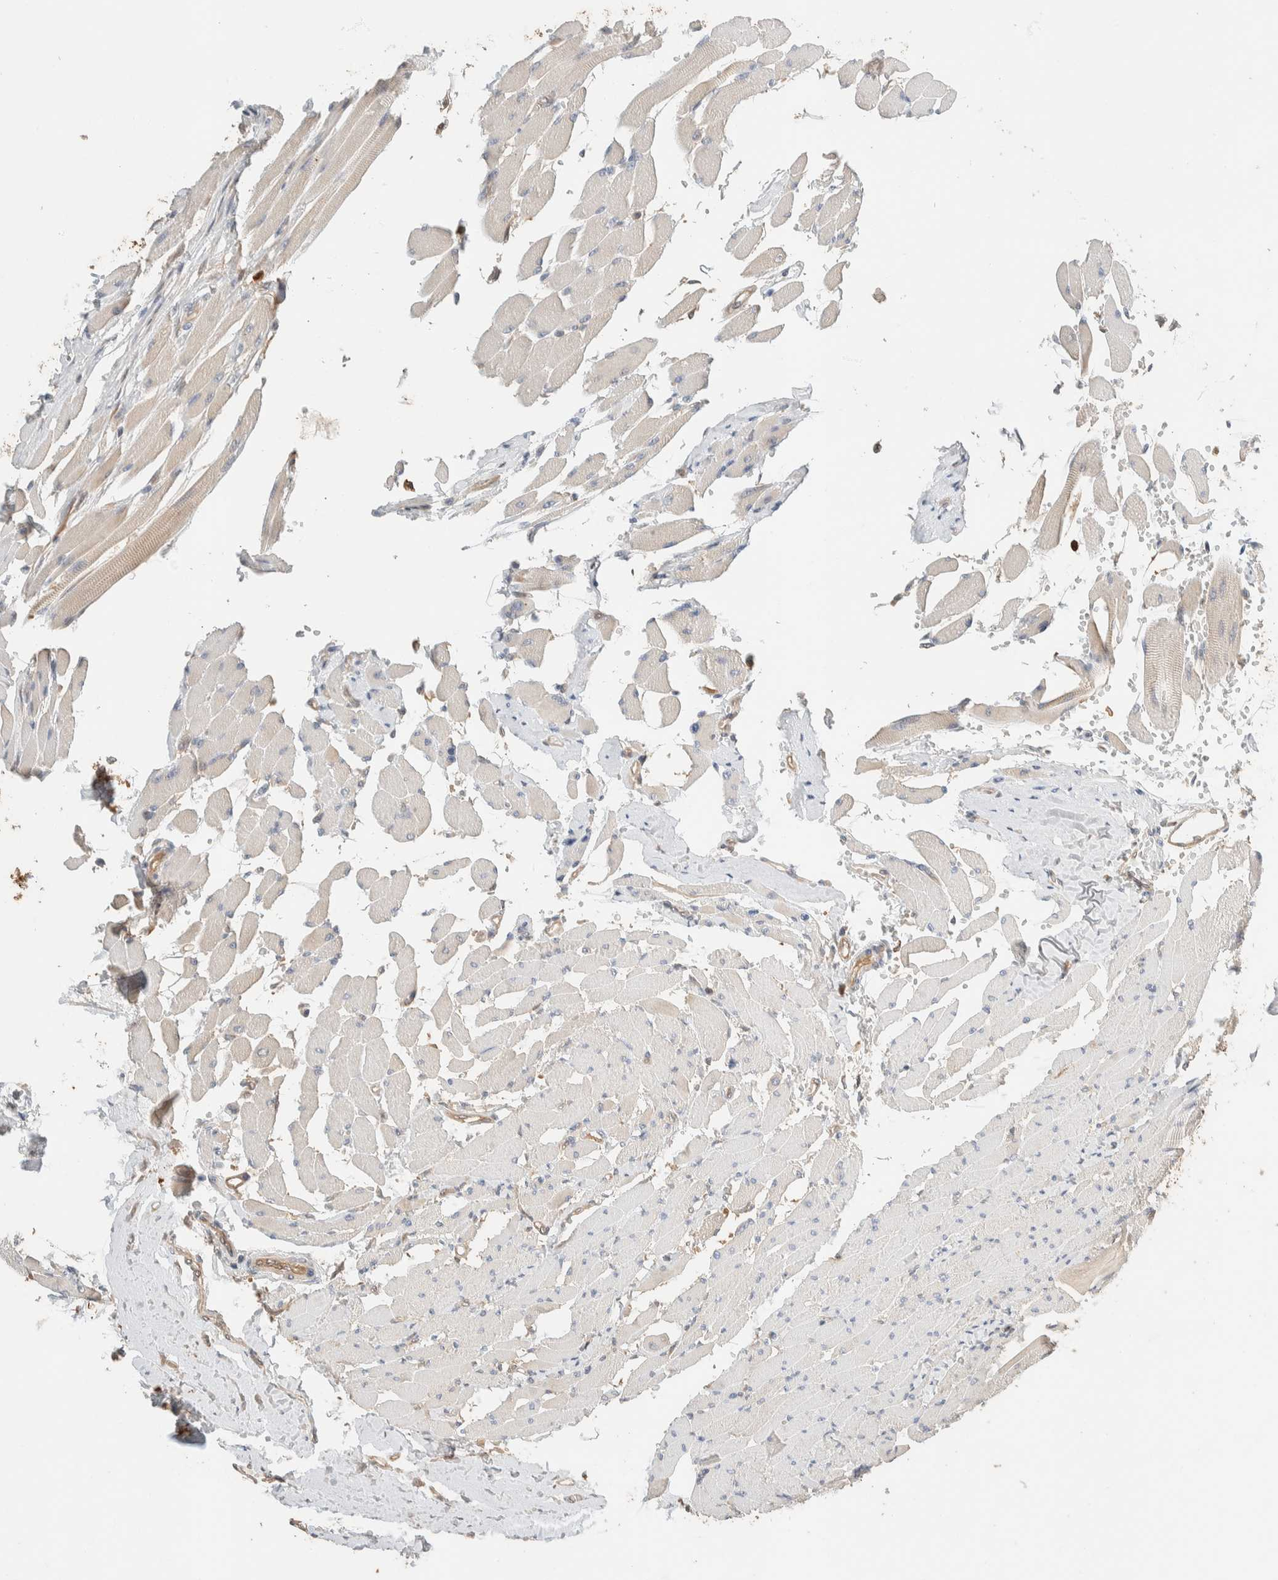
{"staining": {"intensity": "weak", "quantity": ">75%", "location": "cytoplasmic/membranous"}, "tissue": "head and neck cancer", "cell_type": "Tumor cells", "image_type": "cancer", "snomed": [{"axis": "morphology", "description": "Adenocarcinoma, NOS"}, {"axis": "morphology", "description": "Adenoma, NOS"}, {"axis": "topography", "description": "Head-Neck"}], "caption": "Weak cytoplasmic/membranous staining for a protein is identified in approximately >75% of tumor cells of head and neck adenoma using IHC.", "gene": "SETD4", "patient": {"sex": "female", "age": 55}}